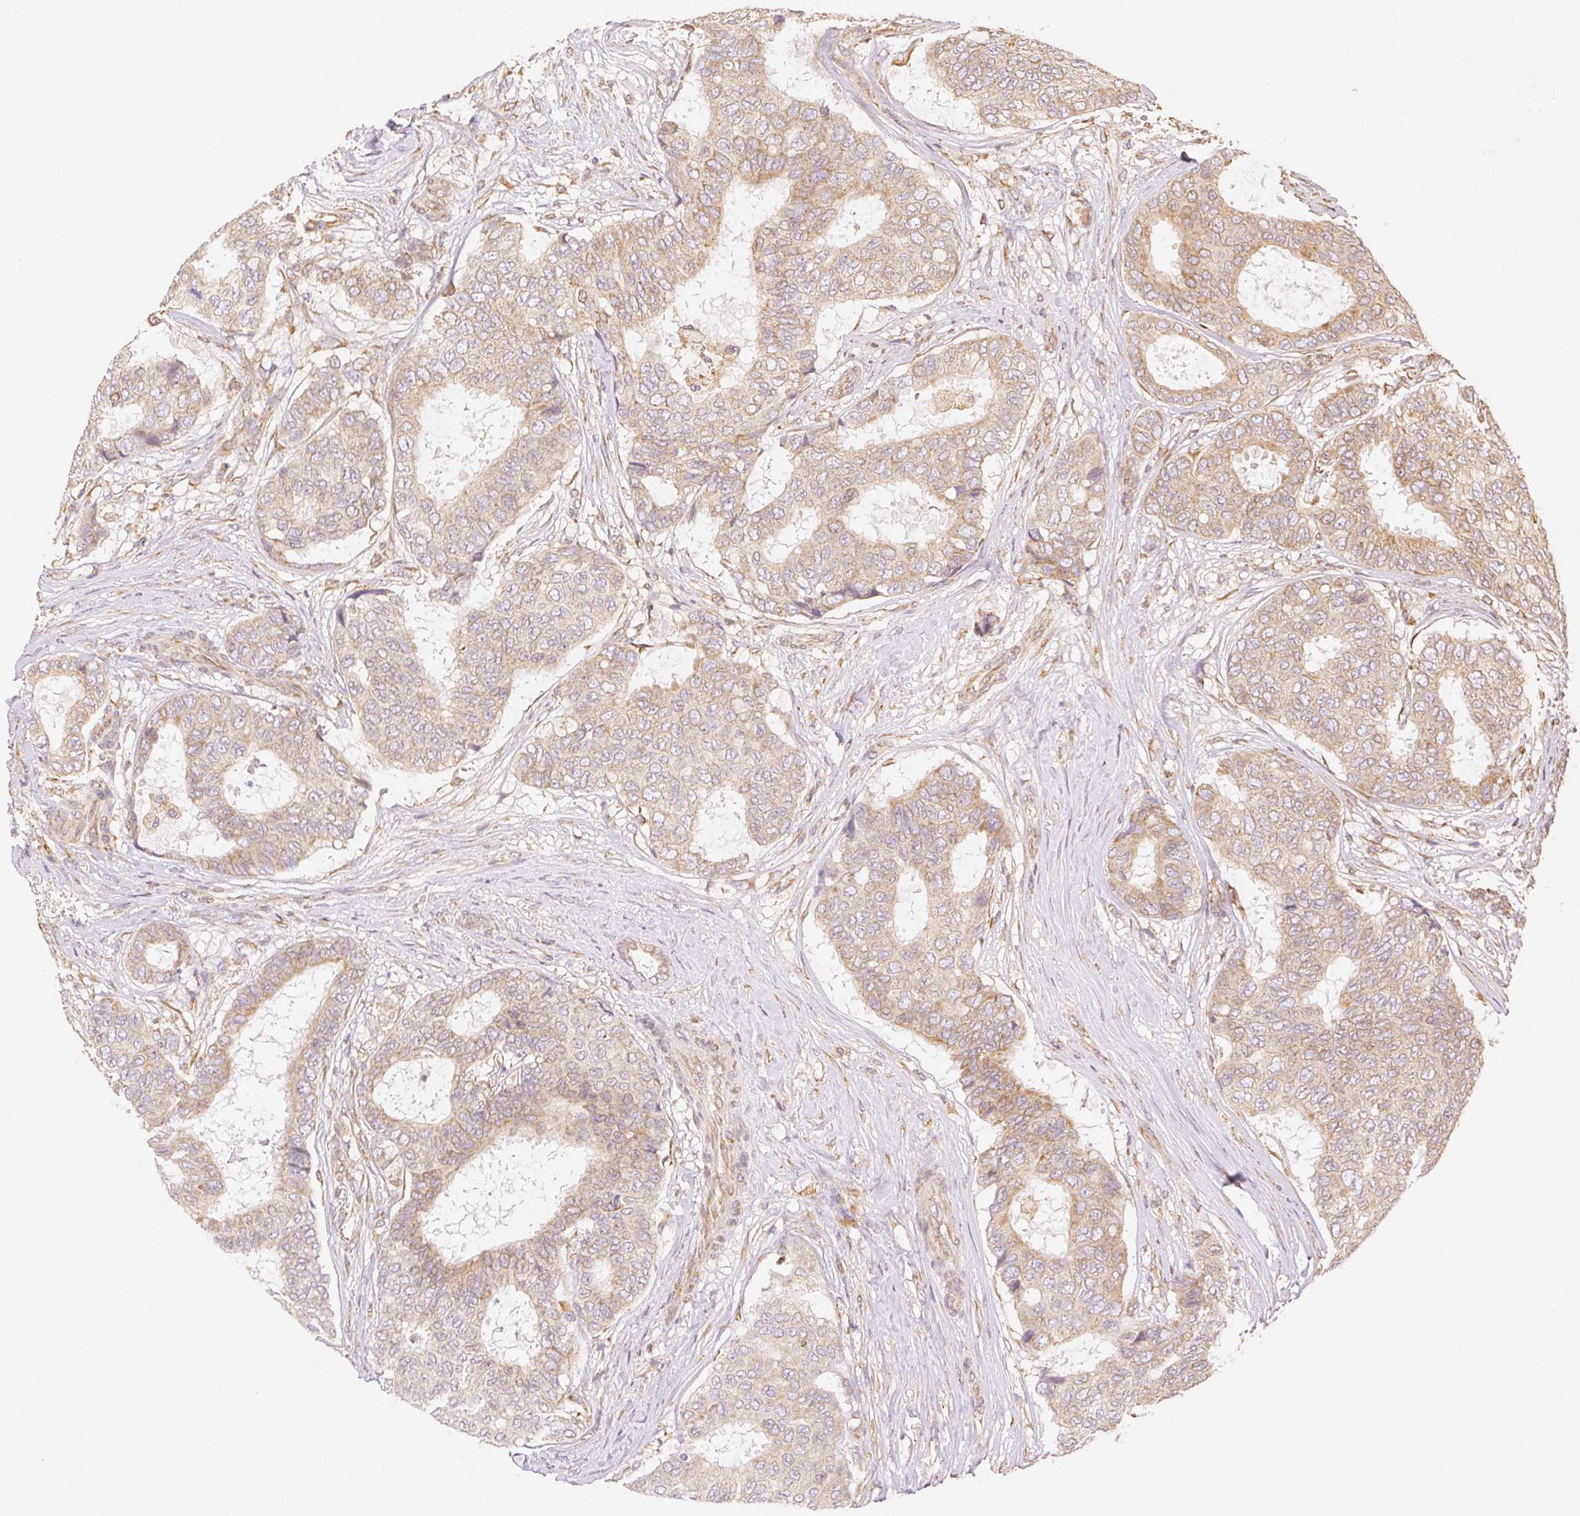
{"staining": {"intensity": "weak", "quantity": ">75%", "location": "cytoplasmic/membranous"}, "tissue": "breast cancer", "cell_type": "Tumor cells", "image_type": "cancer", "snomed": [{"axis": "morphology", "description": "Duct carcinoma"}, {"axis": "topography", "description": "Breast"}], "caption": "Immunohistochemical staining of human breast invasive ductal carcinoma exhibits low levels of weak cytoplasmic/membranous protein positivity in approximately >75% of tumor cells.", "gene": "ENTREP1", "patient": {"sex": "female", "age": 75}}